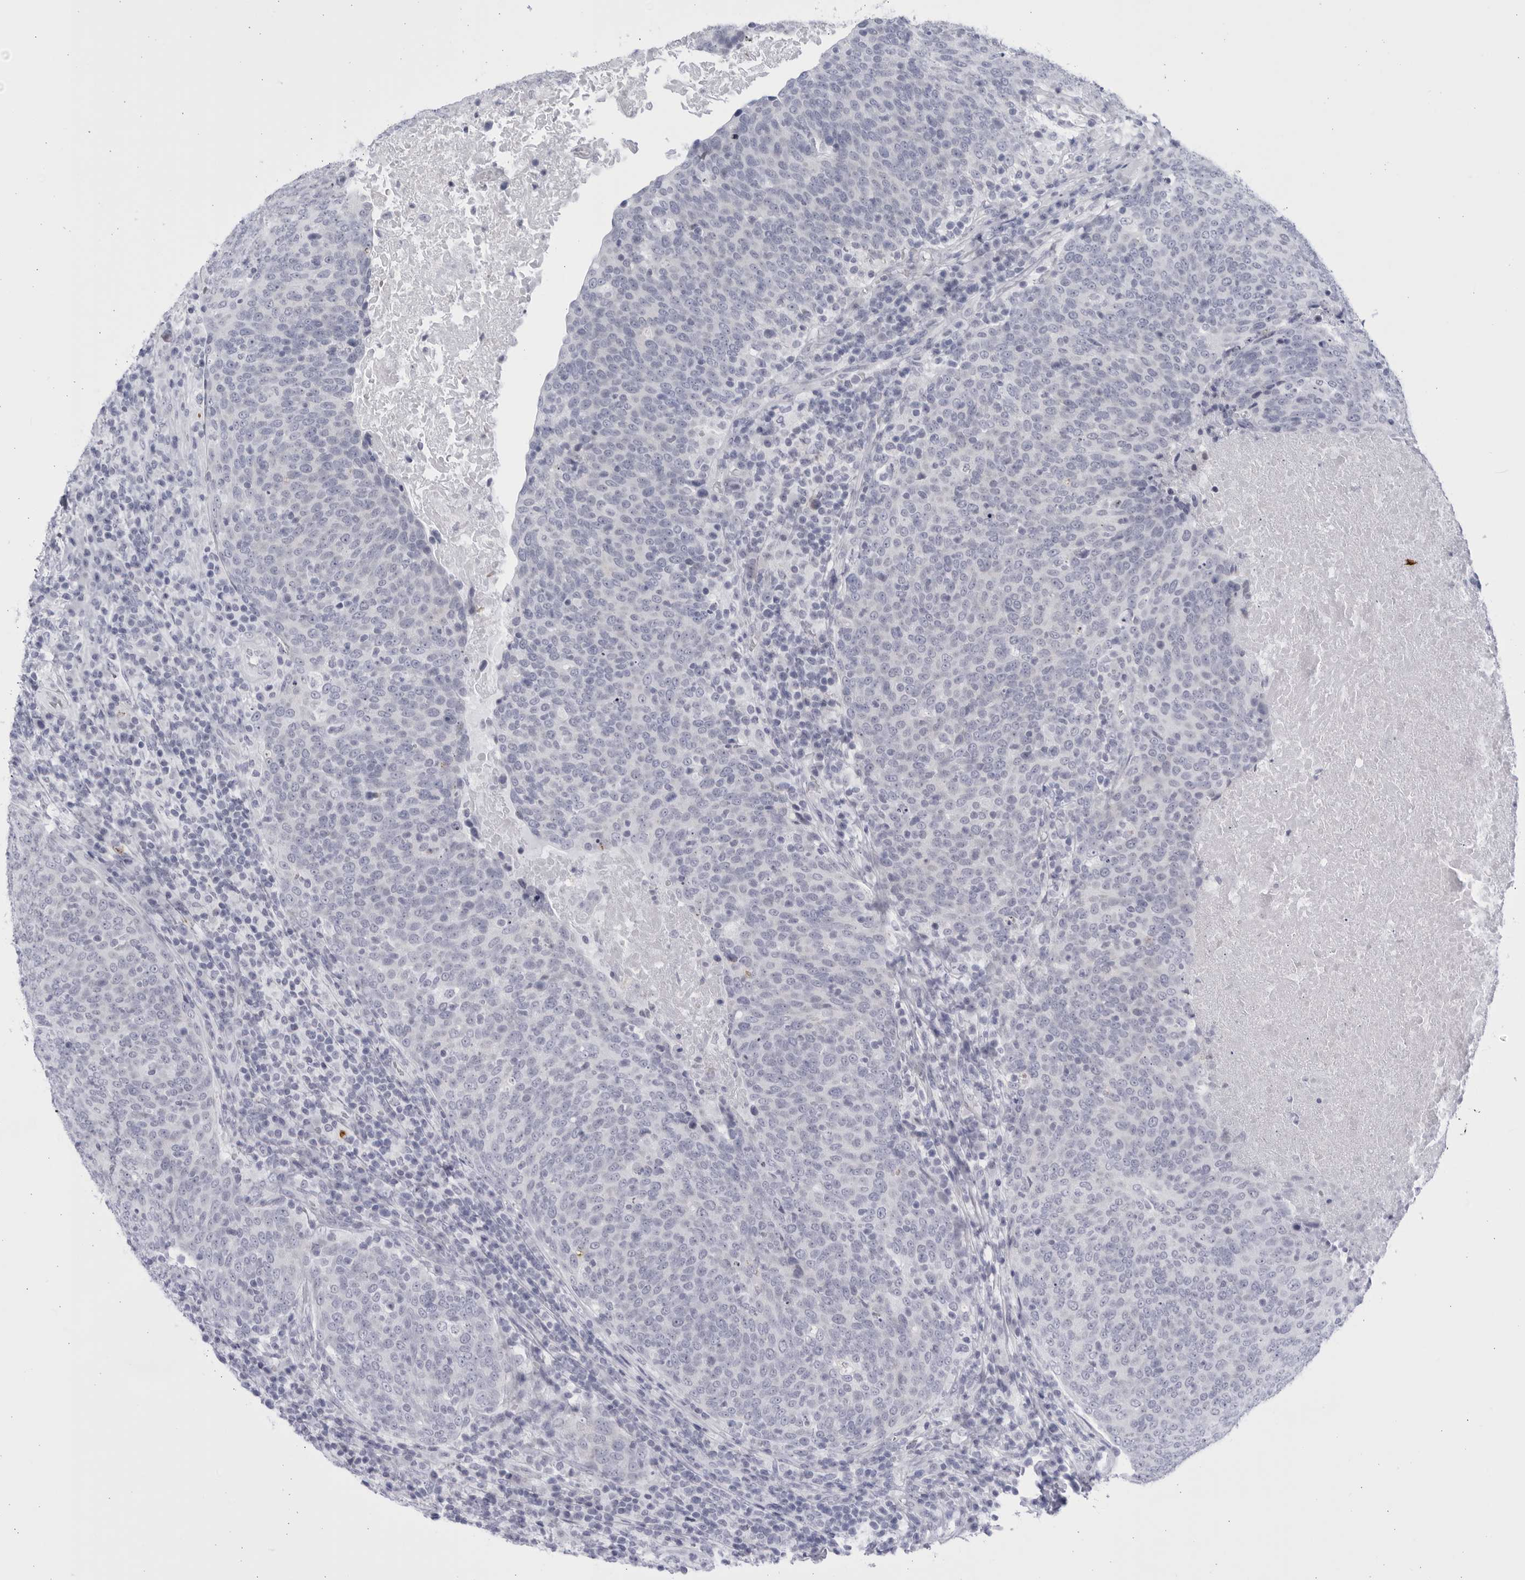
{"staining": {"intensity": "negative", "quantity": "none", "location": "none"}, "tissue": "head and neck cancer", "cell_type": "Tumor cells", "image_type": "cancer", "snomed": [{"axis": "morphology", "description": "Squamous cell carcinoma, NOS"}, {"axis": "morphology", "description": "Squamous cell carcinoma, metastatic, NOS"}, {"axis": "topography", "description": "Lymph node"}, {"axis": "topography", "description": "Head-Neck"}], "caption": "Tumor cells are negative for brown protein staining in head and neck metastatic squamous cell carcinoma.", "gene": "CCDC181", "patient": {"sex": "male", "age": 62}}